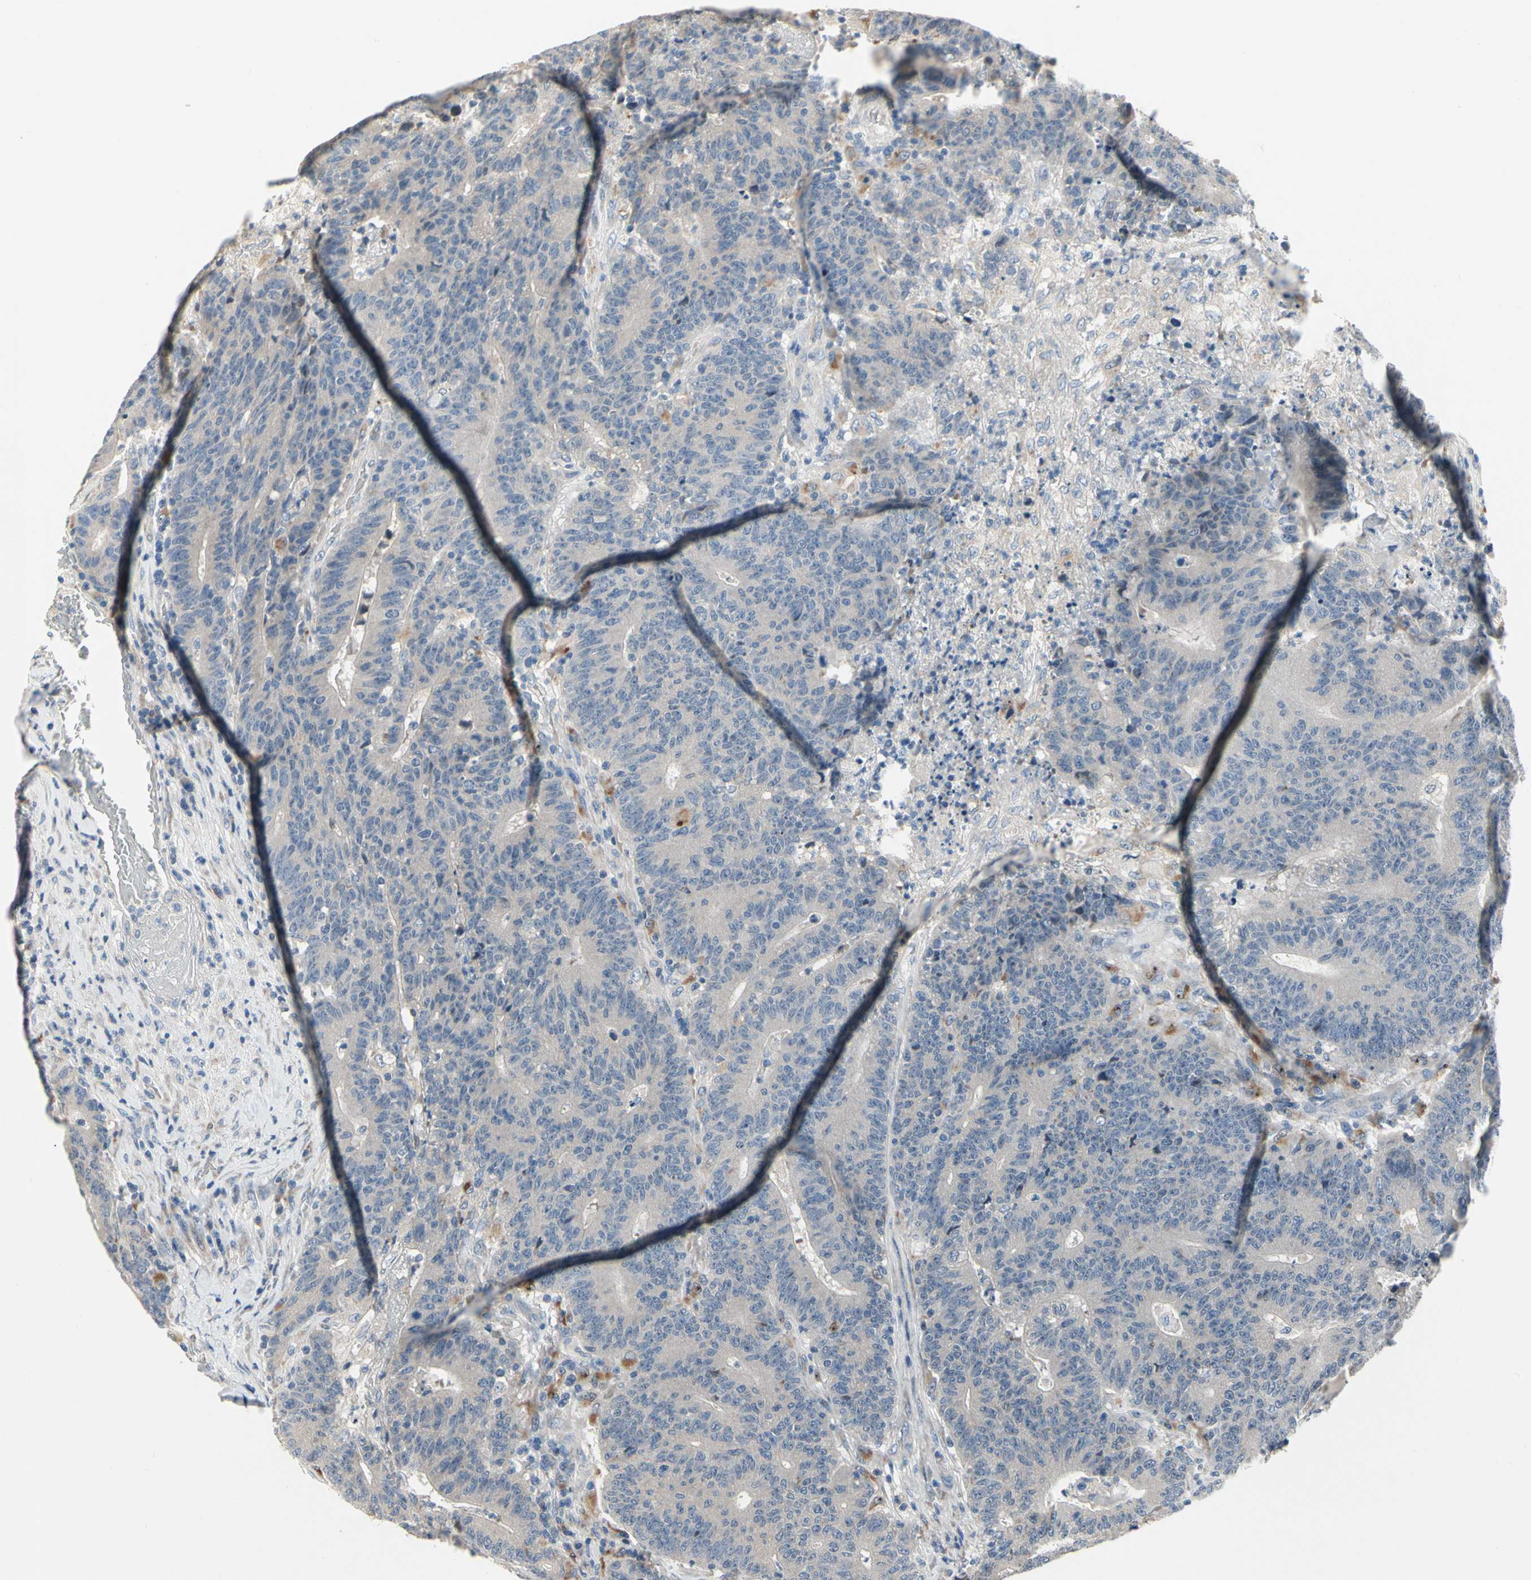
{"staining": {"intensity": "negative", "quantity": "none", "location": "none"}, "tissue": "colorectal cancer", "cell_type": "Tumor cells", "image_type": "cancer", "snomed": [{"axis": "morphology", "description": "Normal tissue, NOS"}, {"axis": "morphology", "description": "Adenocarcinoma, NOS"}, {"axis": "topography", "description": "Colon"}], "caption": "The immunohistochemistry (IHC) photomicrograph has no significant staining in tumor cells of colorectal cancer tissue. The staining is performed using DAB brown chromogen with nuclei counter-stained in using hematoxylin.", "gene": "NFASC", "patient": {"sex": "female", "age": 75}}